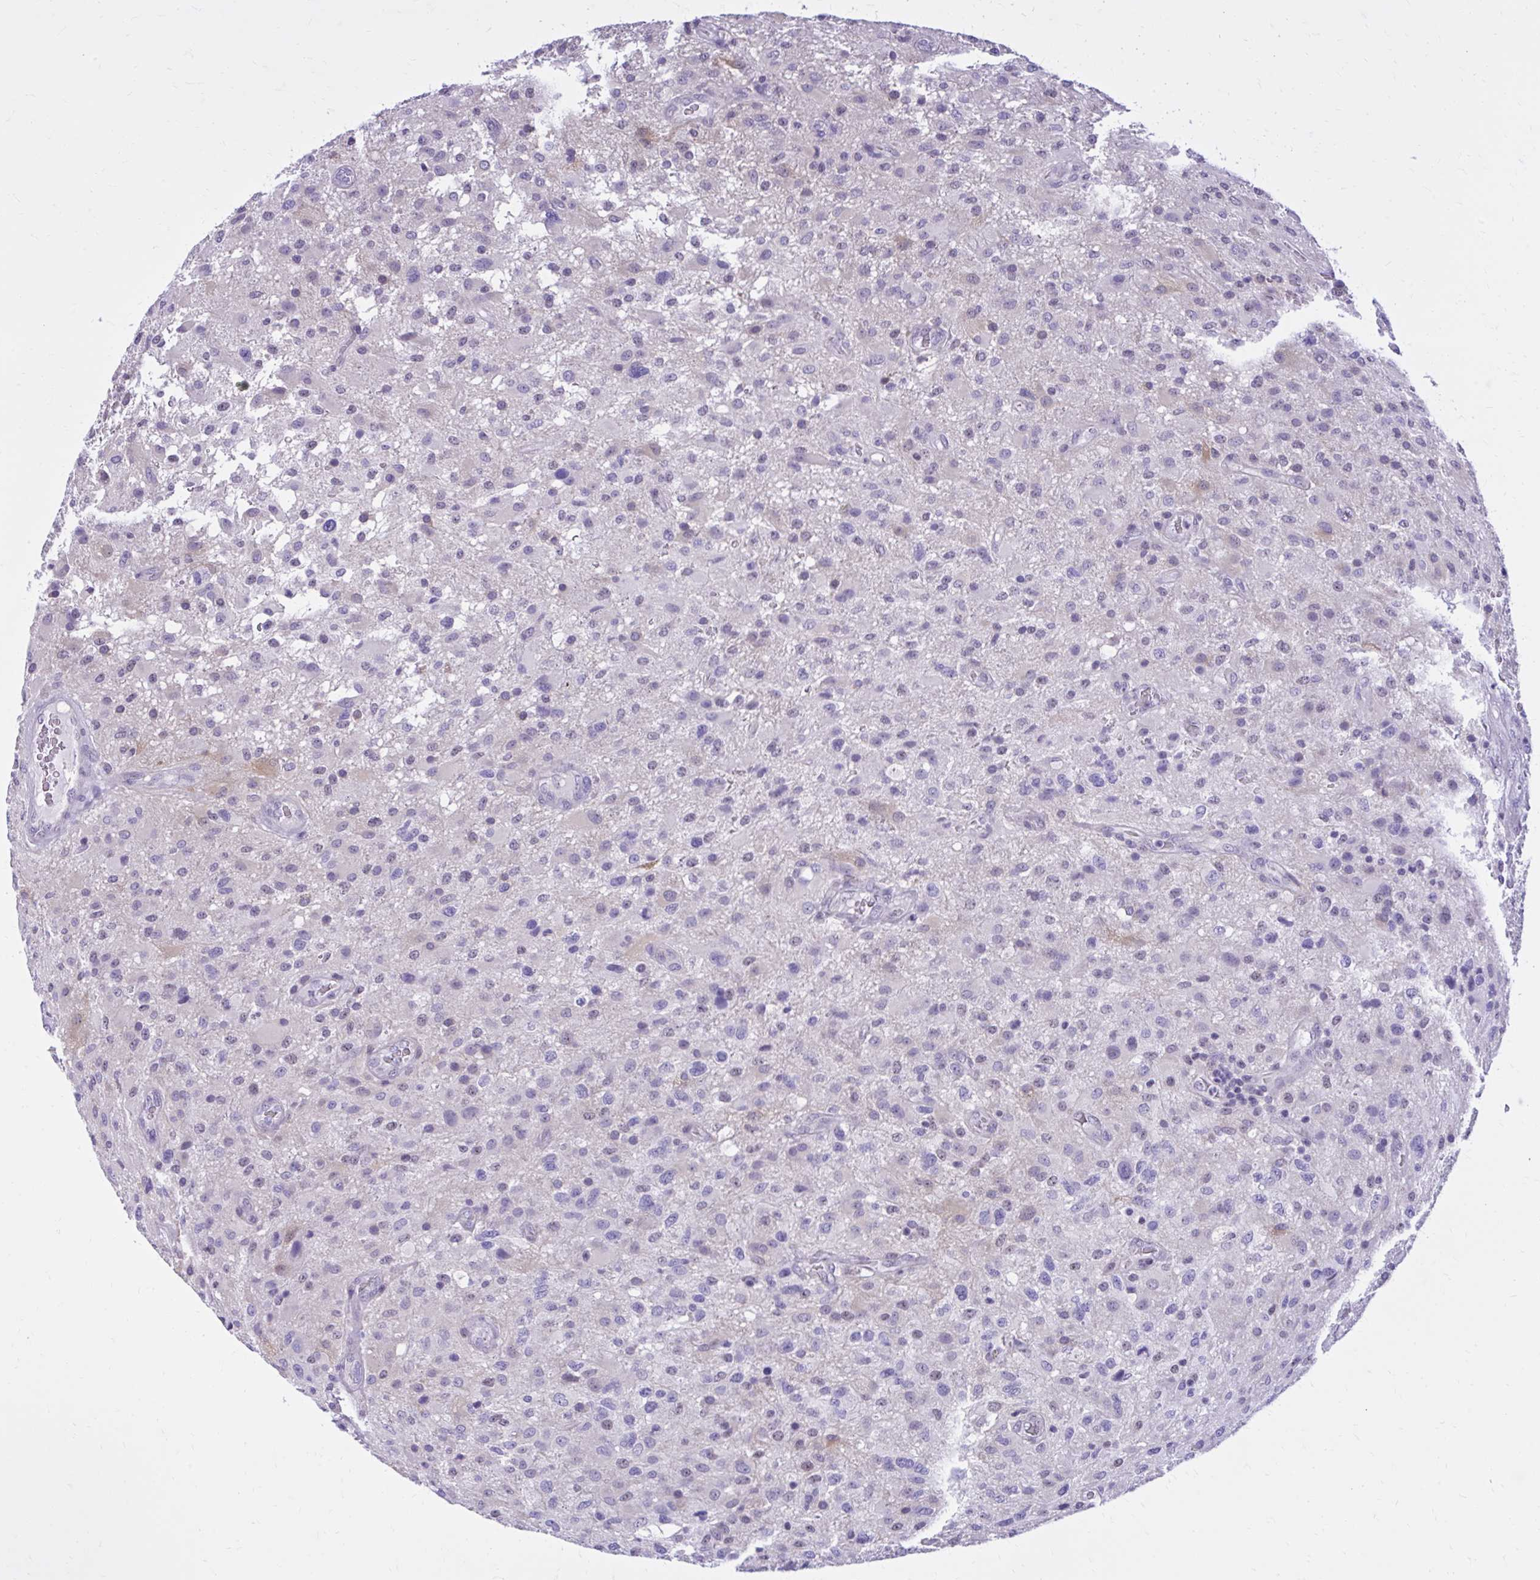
{"staining": {"intensity": "negative", "quantity": "none", "location": "none"}, "tissue": "glioma", "cell_type": "Tumor cells", "image_type": "cancer", "snomed": [{"axis": "morphology", "description": "Glioma, malignant, High grade"}, {"axis": "topography", "description": "Brain"}], "caption": "Protein analysis of glioma demonstrates no significant positivity in tumor cells. Brightfield microscopy of IHC stained with DAB (3,3'-diaminobenzidine) (brown) and hematoxylin (blue), captured at high magnification.", "gene": "RASL11B", "patient": {"sex": "male", "age": 53}}